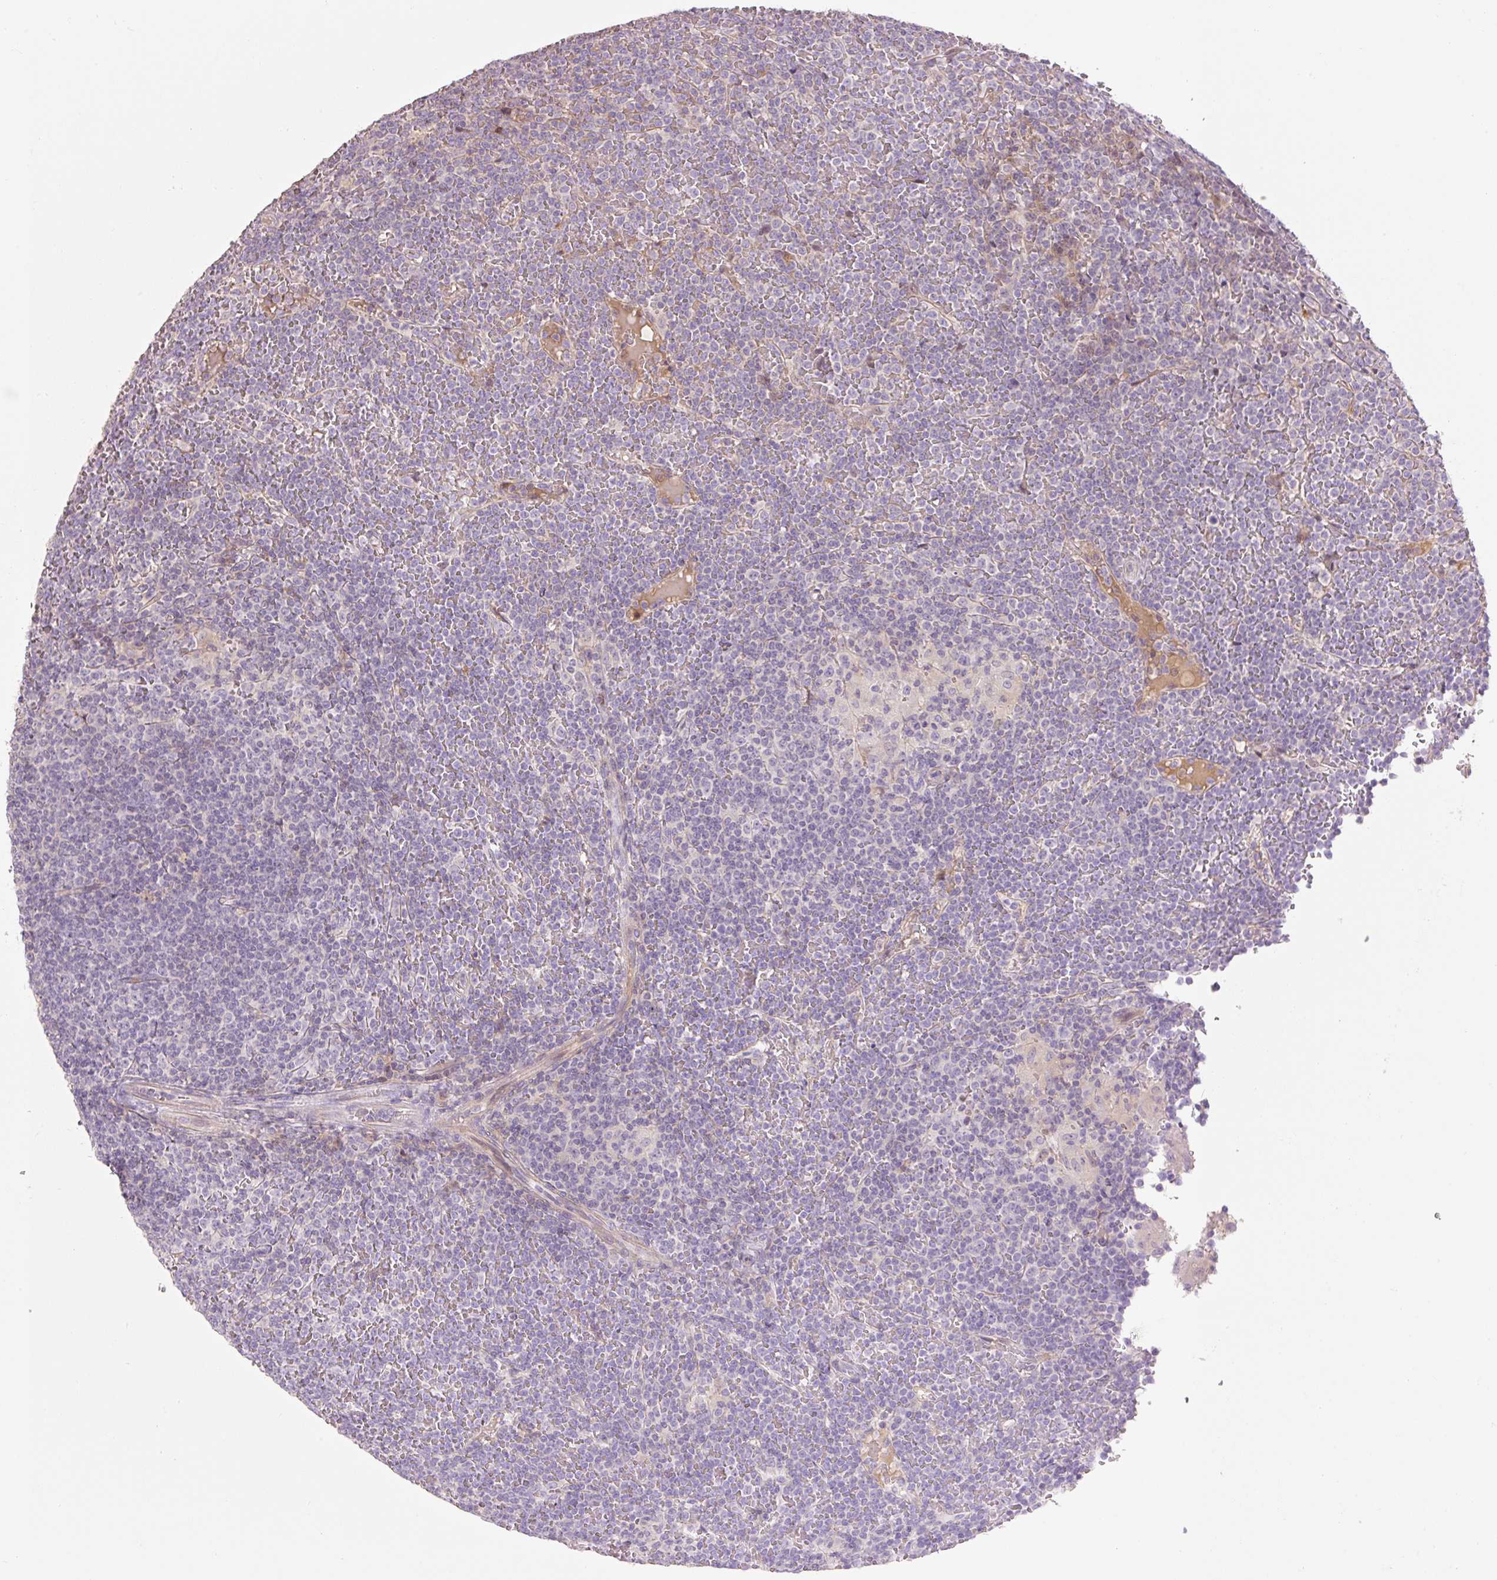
{"staining": {"intensity": "negative", "quantity": "none", "location": "none"}, "tissue": "lymphoma", "cell_type": "Tumor cells", "image_type": "cancer", "snomed": [{"axis": "morphology", "description": "Malignant lymphoma, non-Hodgkin's type, Low grade"}, {"axis": "topography", "description": "Spleen"}], "caption": "There is no significant expression in tumor cells of malignant lymphoma, non-Hodgkin's type (low-grade).", "gene": "ZNF552", "patient": {"sex": "female", "age": 19}}